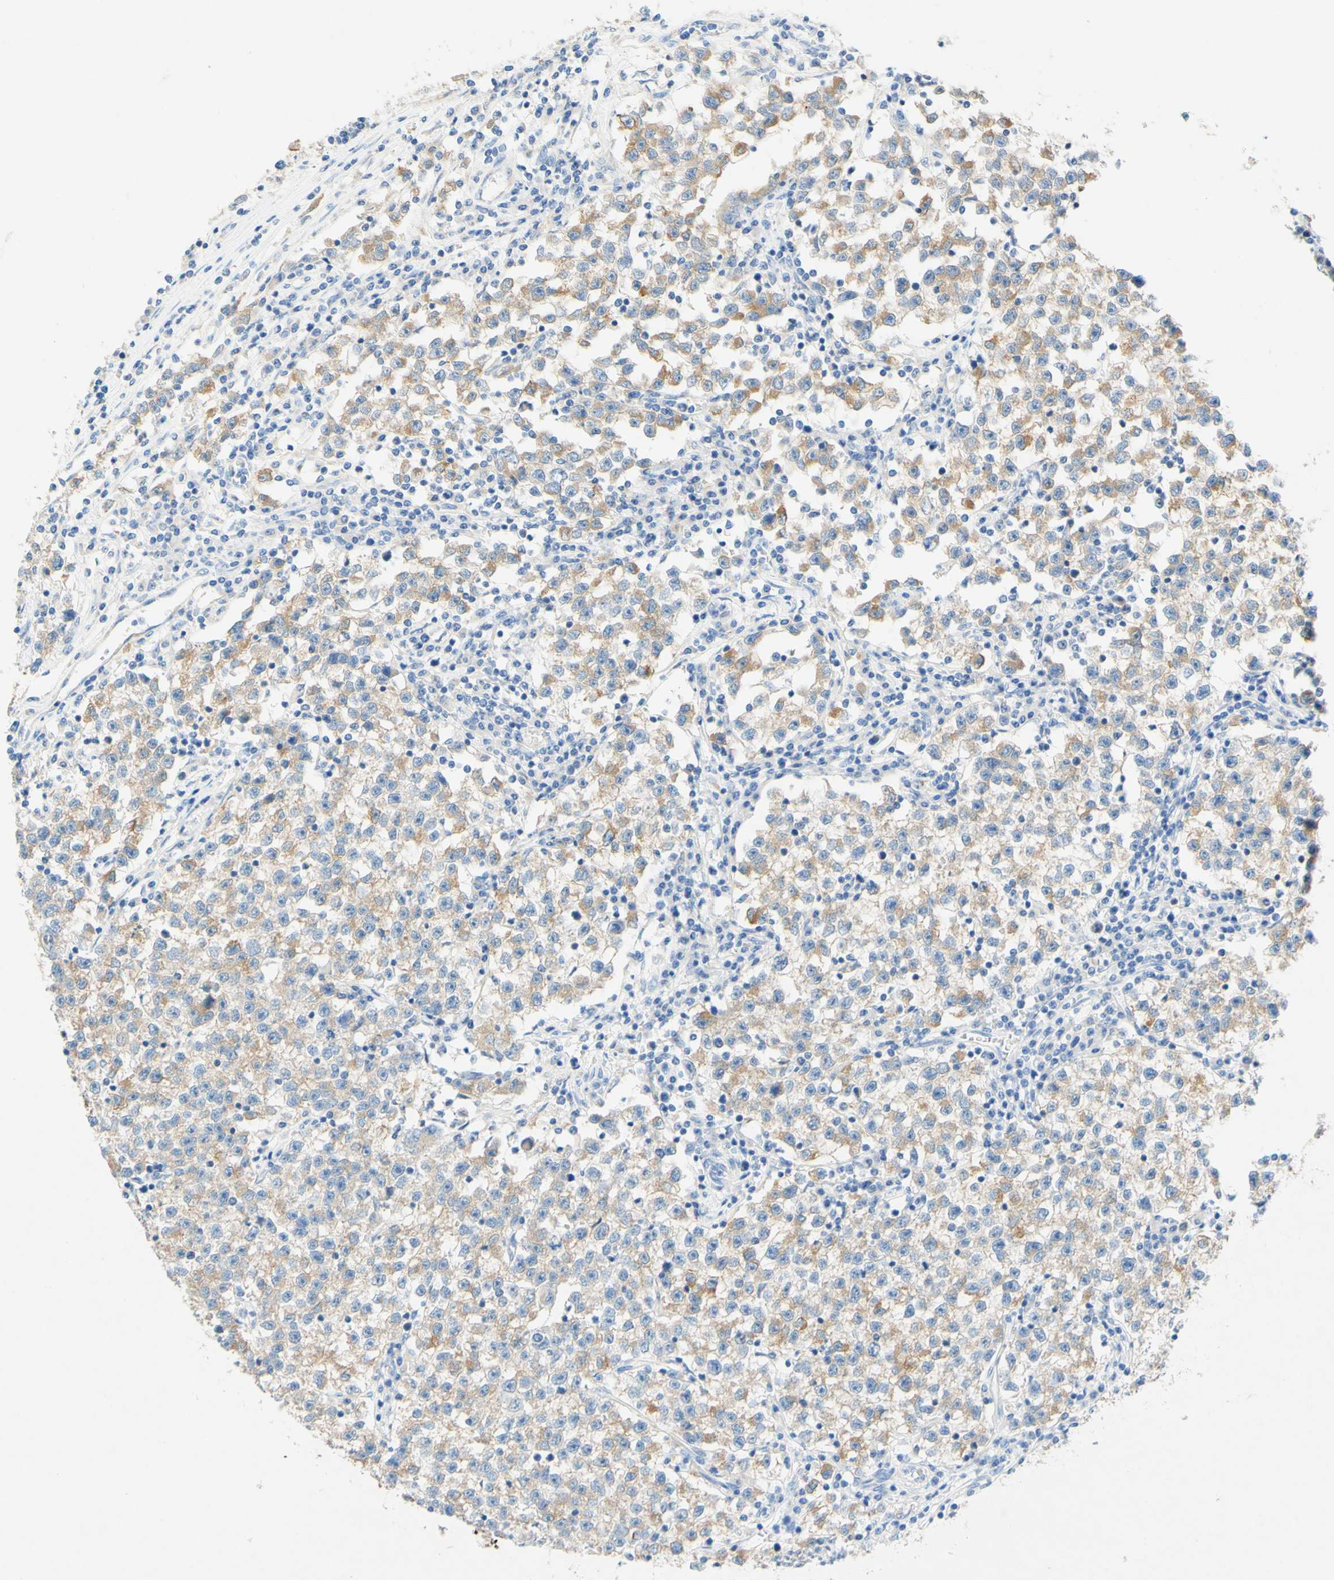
{"staining": {"intensity": "weak", "quantity": ">75%", "location": "cytoplasmic/membranous"}, "tissue": "testis cancer", "cell_type": "Tumor cells", "image_type": "cancer", "snomed": [{"axis": "morphology", "description": "Seminoma, NOS"}, {"axis": "topography", "description": "Testis"}], "caption": "The photomicrograph exhibits staining of seminoma (testis), revealing weak cytoplasmic/membranous protein positivity (brown color) within tumor cells.", "gene": "SLC46A1", "patient": {"sex": "male", "age": 22}}